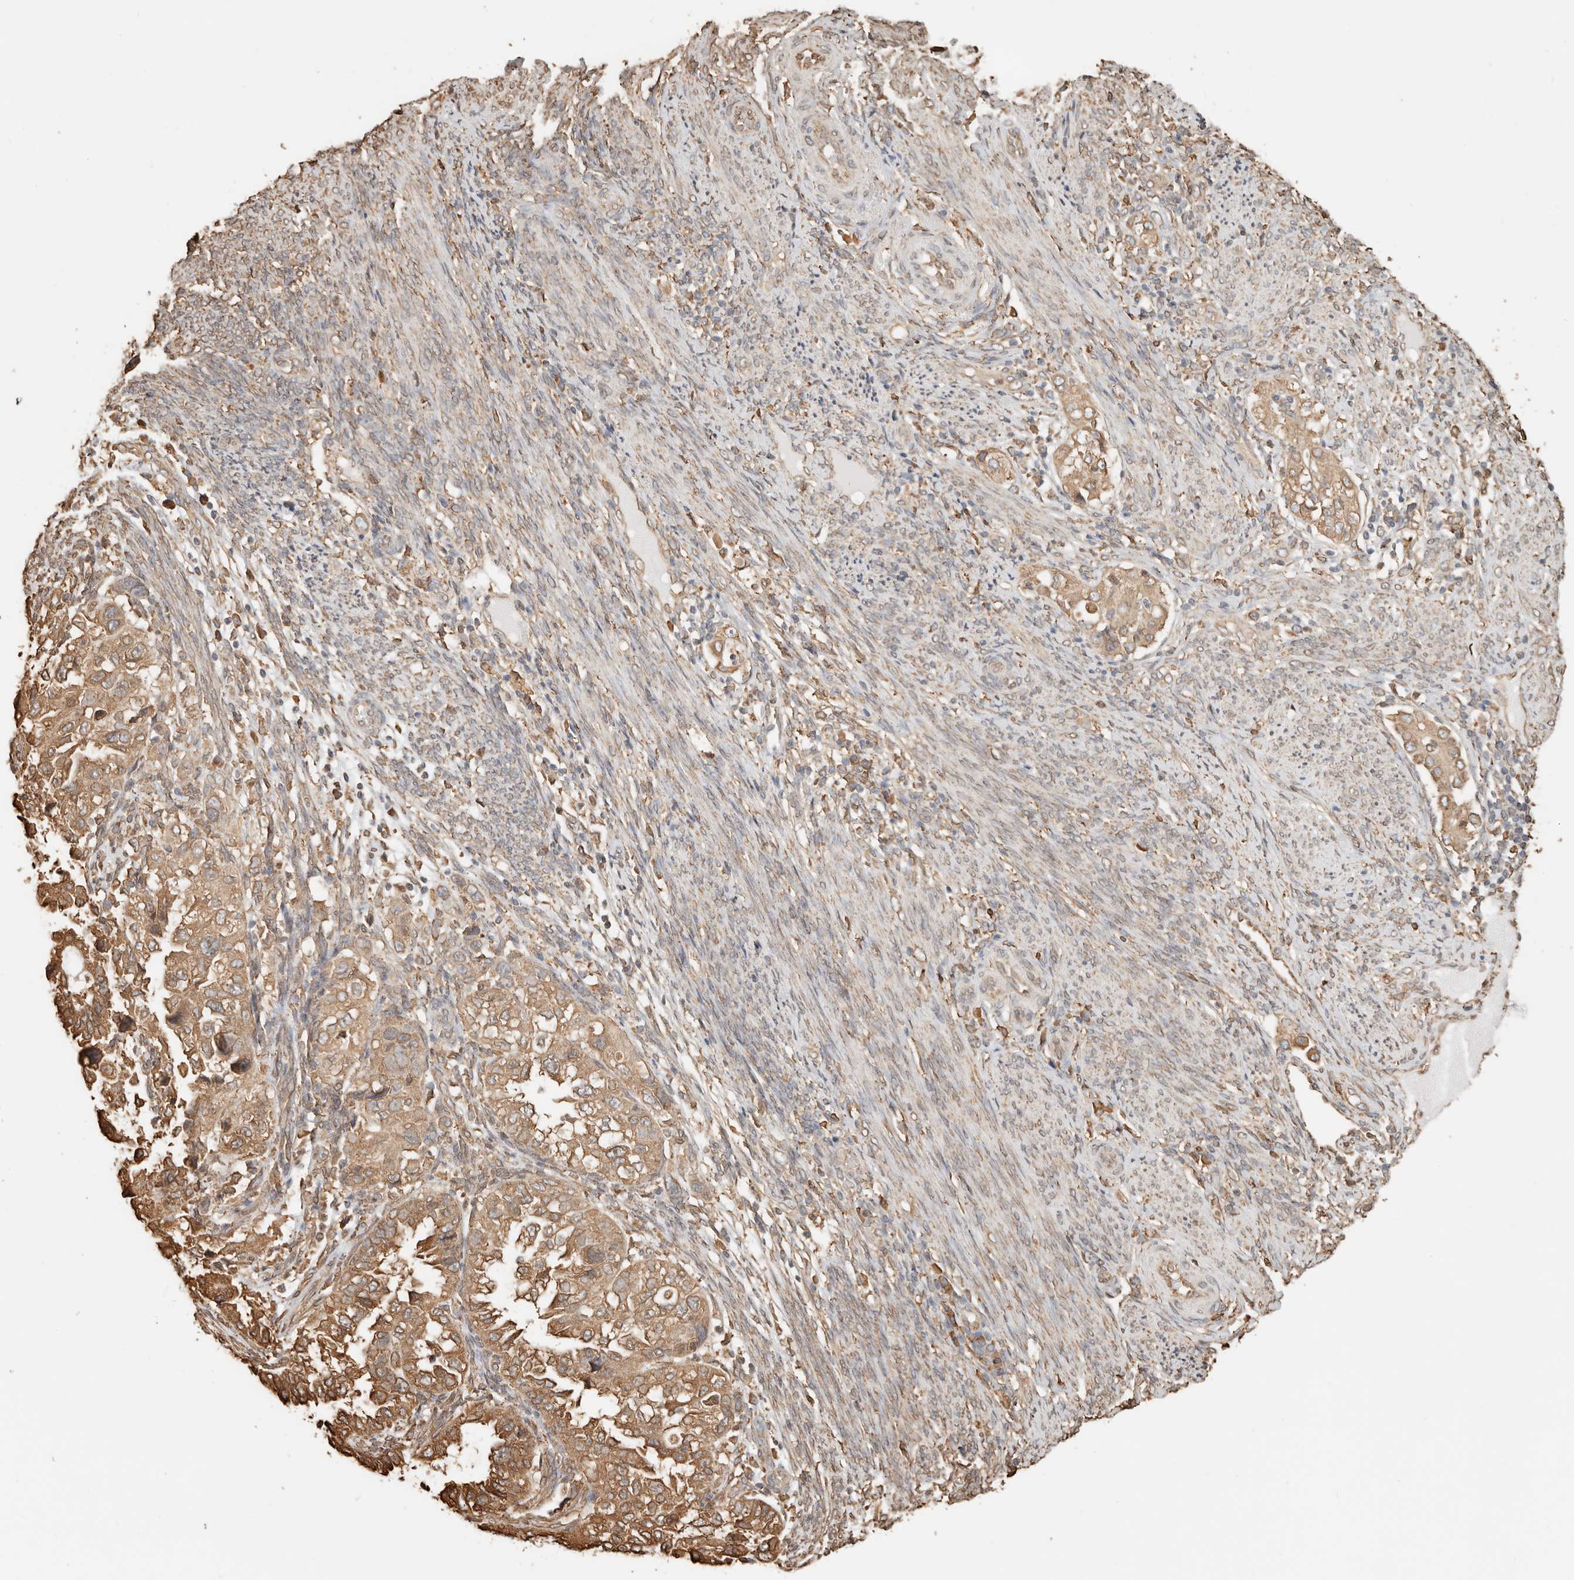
{"staining": {"intensity": "moderate", "quantity": ">75%", "location": "cytoplasmic/membranous"}, "tissue": "endometrial cancer", "cell_type": "Tumor cells", "image_type": "cancer", "snomed": [{"axis": "morphology", "description": "Adenocarcinoma, NOS"}, {"axis": "topography", "description": "Endometrium"}], "caption": "Immunohistochemical staining of endometrial cancer (adenocarcinoma) shows medium levels of moderate cytoplasmic/membranous positivity in about >75% of tumor cells.", "gene": "ARHGEF10L", "patient": {"sex": "female", "age": 85}}